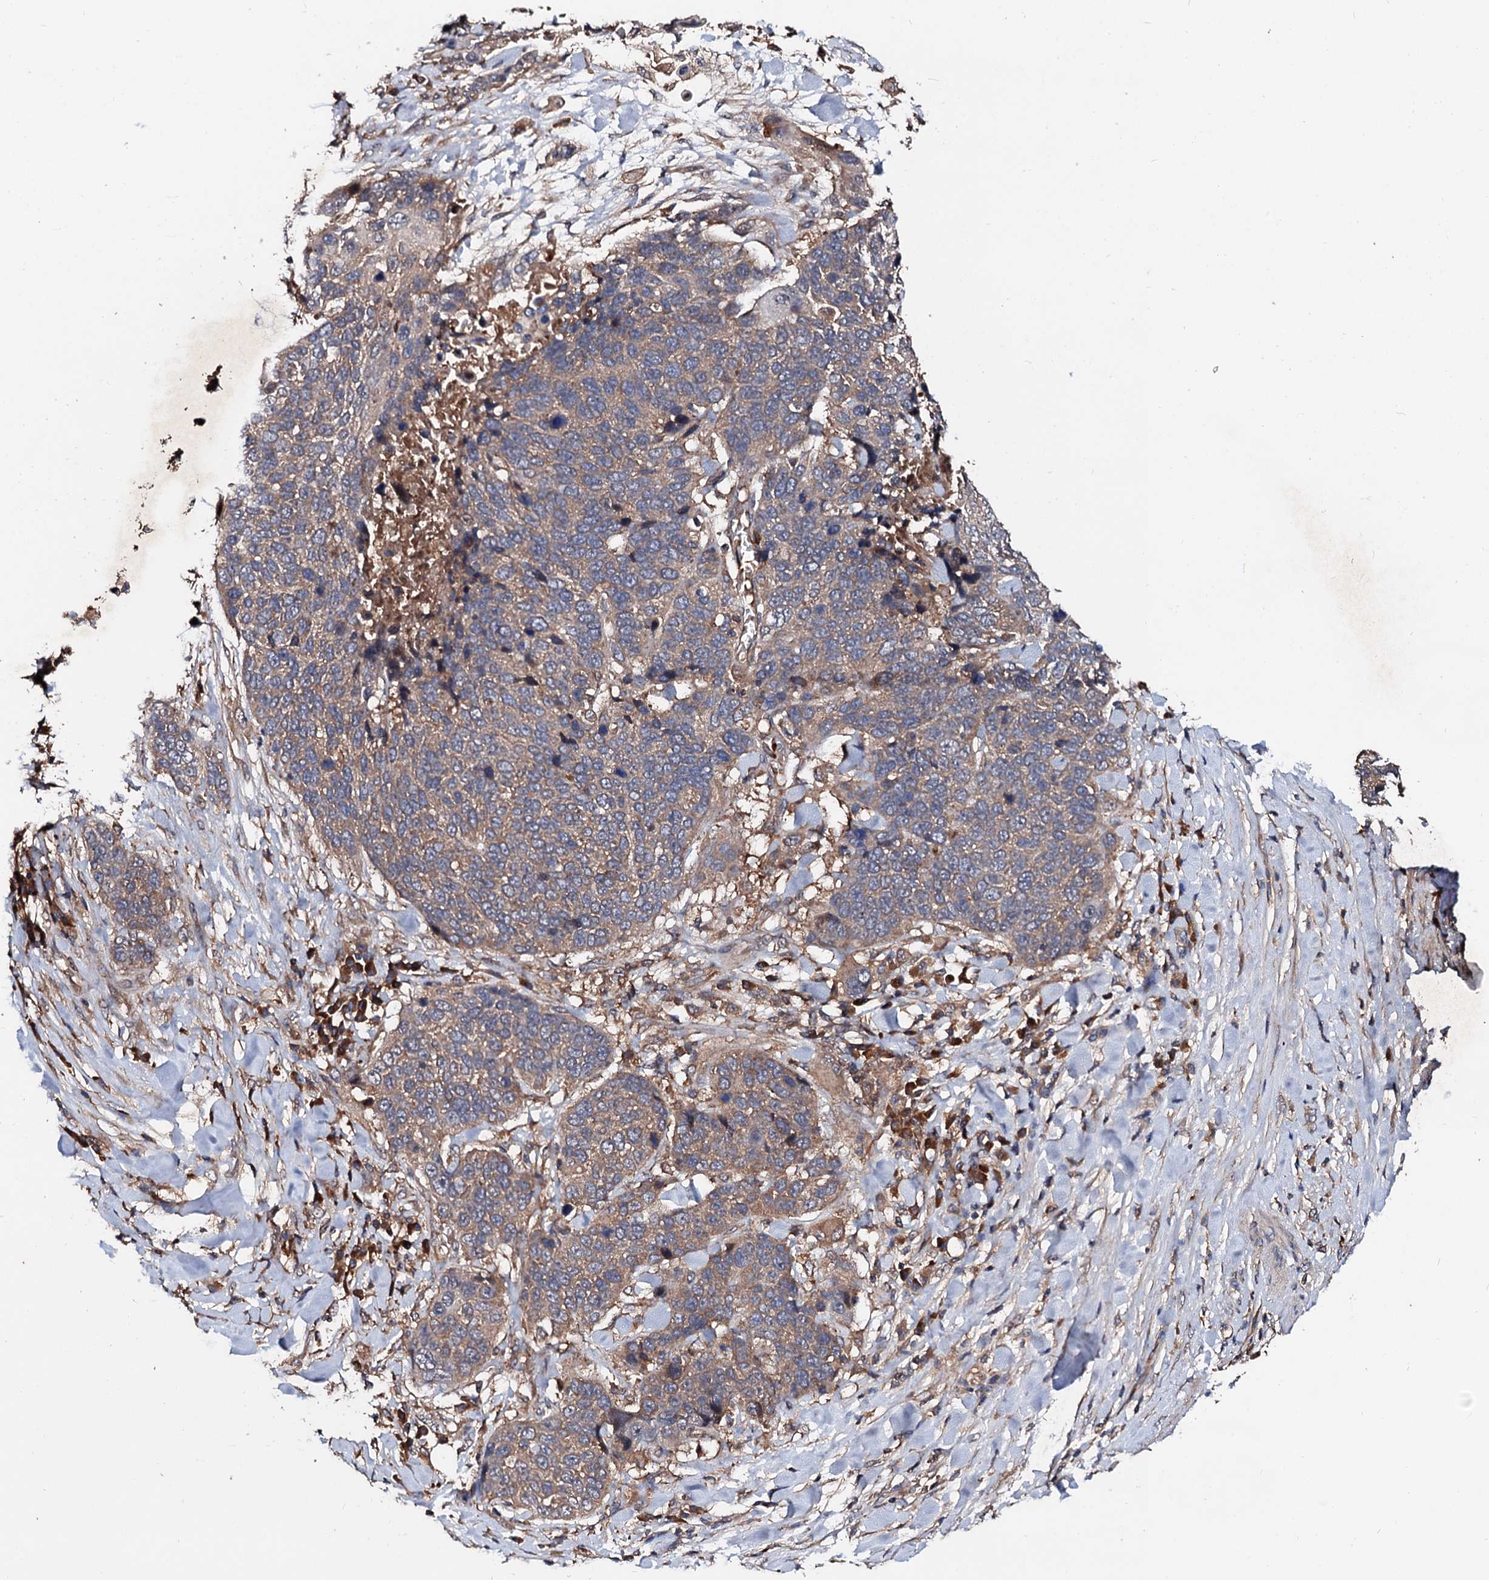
{"staining": {"intensity": "weak", "quantity": ">75%", "location": "cytoplasmic/membranous"}, "tissue": "lung cancer", "cell_type": "Tumor cells", "image_type": "cancer", "snomed": [{"axis": "morphology", "description": "Squamous cell carcinoma, NOS"}, {"axis": "topography", "description": "Lung"}], "caption": "The photomicrograph reveals staining of lung squamous cell carcinoma, revealing weak cytoplasmic/membranous protein expression (brown color) within tumor cells. (brown staining indicates protein expression, while blue staining denotes nuclei).", "gene": "EXTL1", "patient": {"sex": "male", "age": 66}}